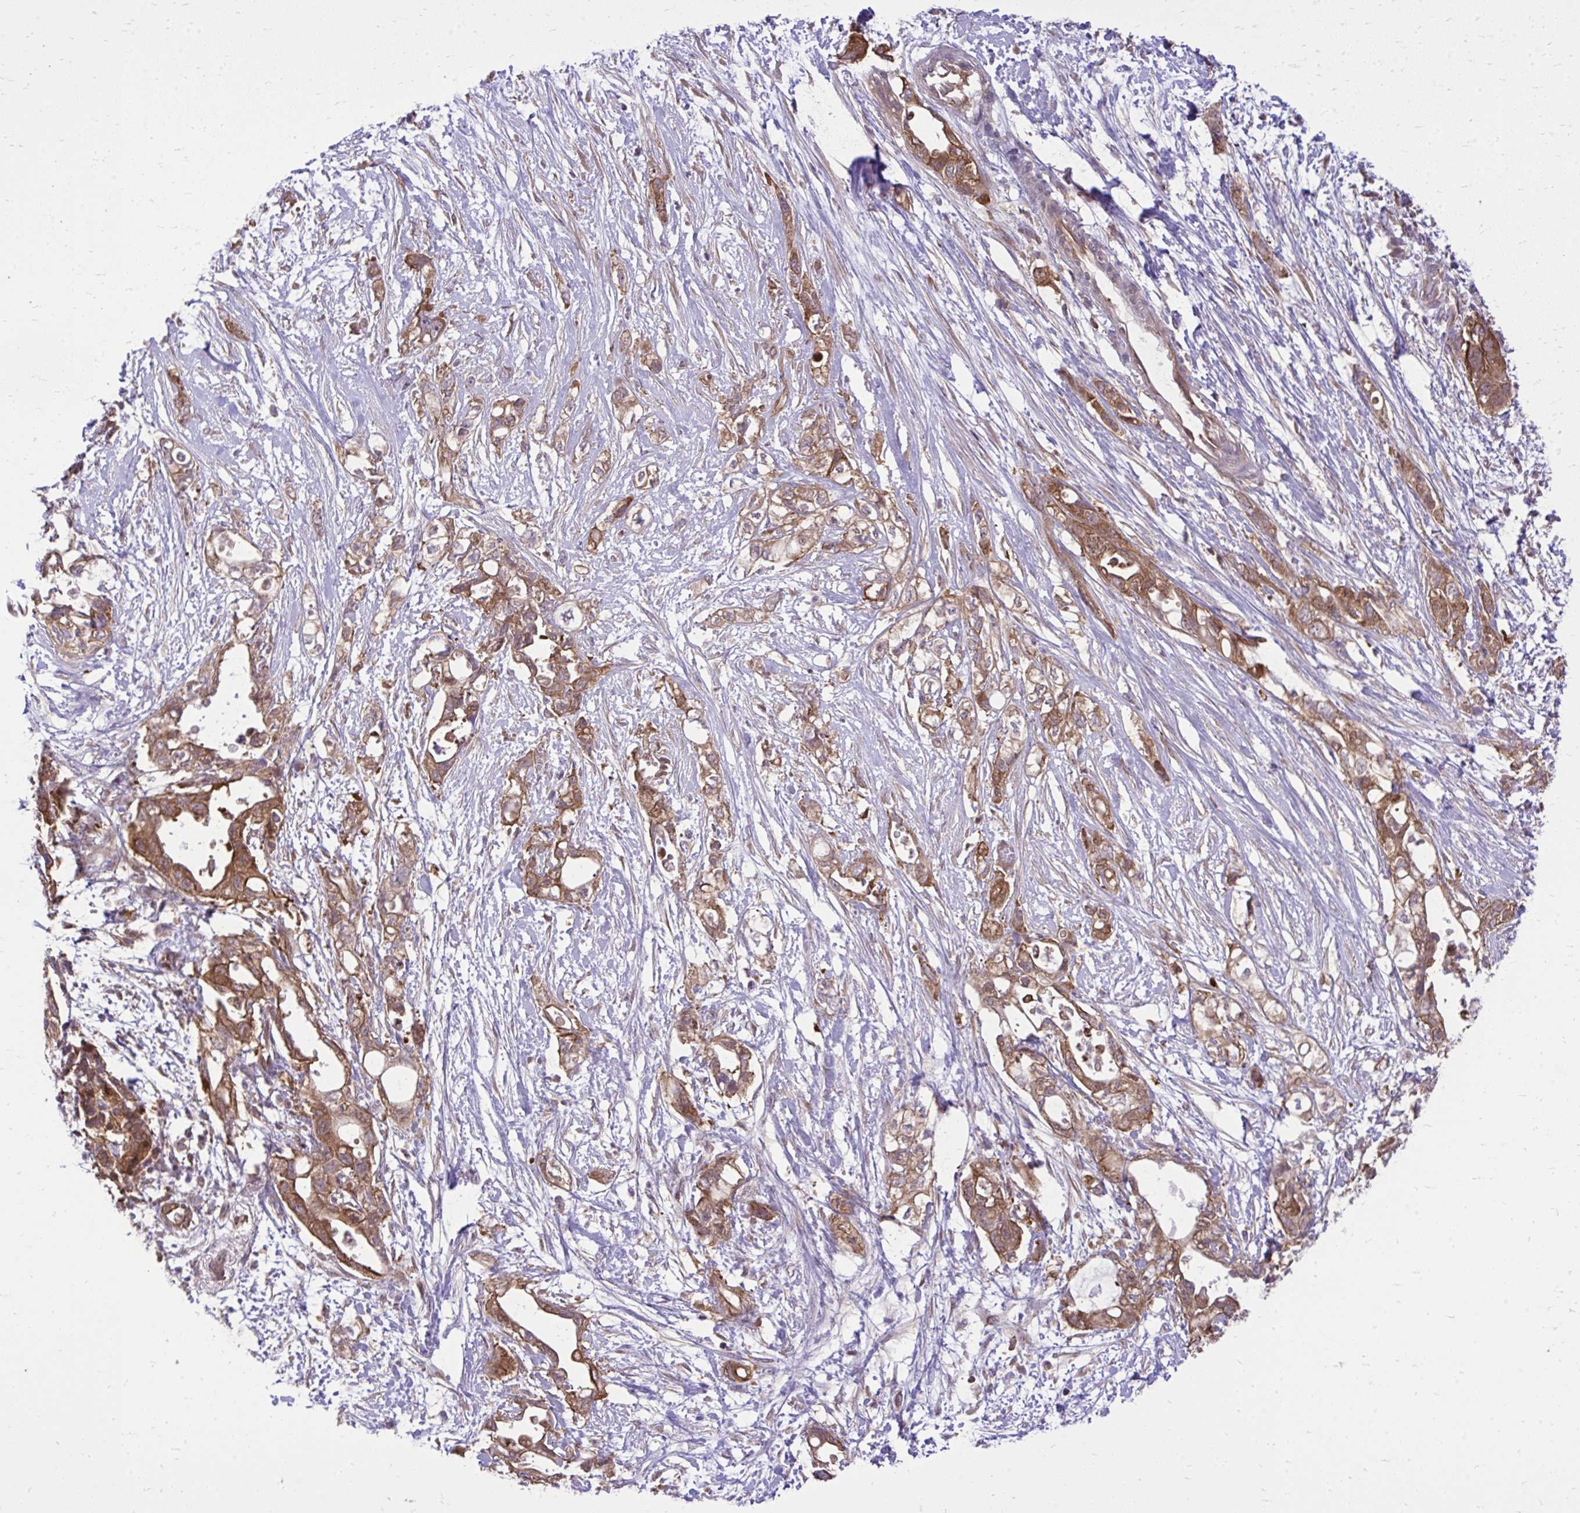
{"staining": {"intensity": "moderate", "quantity": ">75%", "location": "cytoplasmic/membranous"}, "tissue": "pancreatic cancer", "cell_type": "Tumor cells", "image_type": "cancer", "snomed": [{"axis": "morphology", "description": "Adenocarcinoma, NOS"}, {"axis": "topography", "description": "Pancreas"}], "caption": "Tumor cells show medium levels of moderate cytoplasmic/membranous staining in about >75% of cells in adenocarcinoma (pancreatic). (DAB (3,3'-diaminobenzidine) = brown stain, brightfield microscopy at high magnification).", "gene": "PPP5C", "patient": {"sex": "female", "age": 72}}